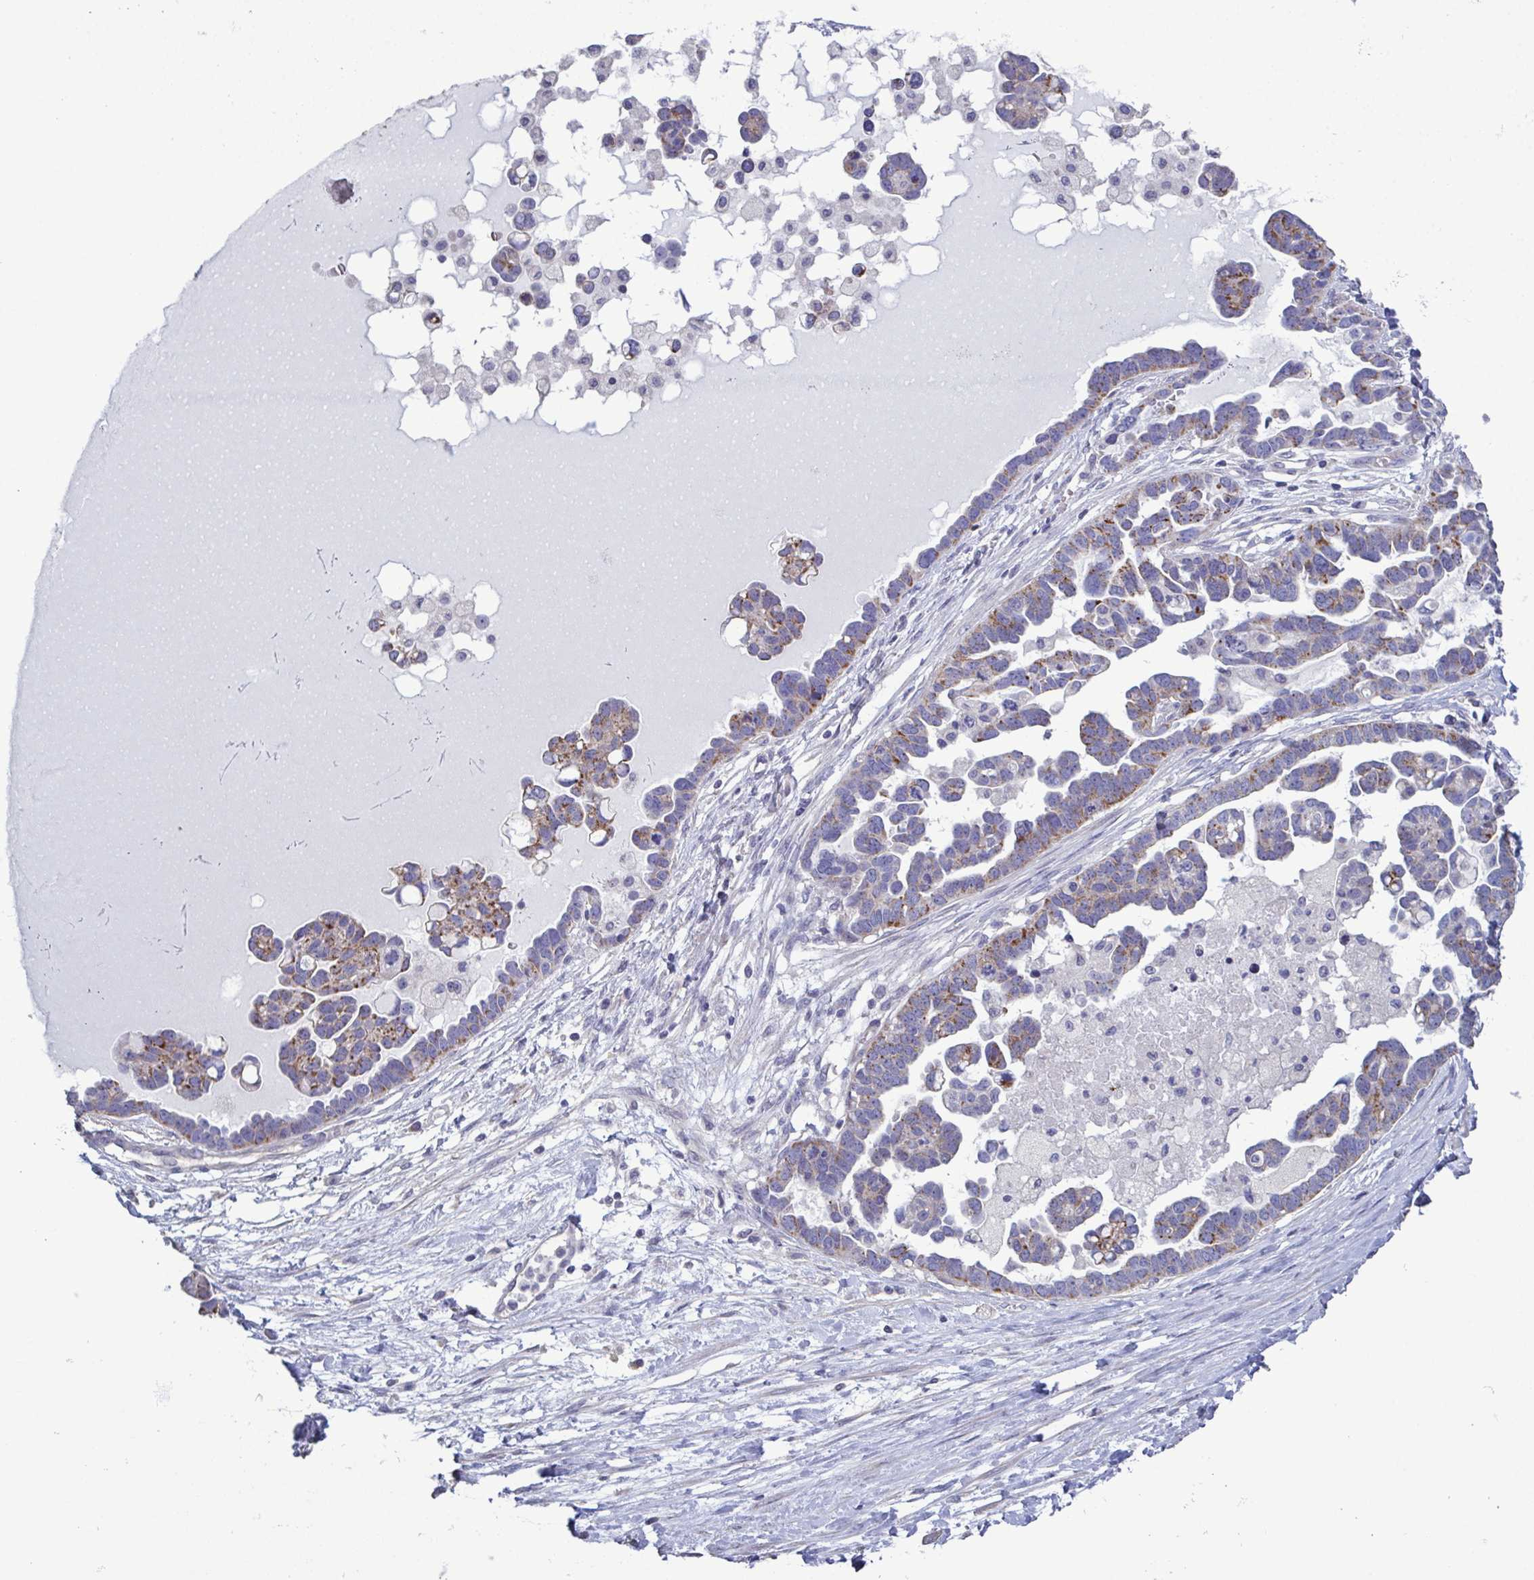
{"staining": {"intensity": "moderate", "quantity": "25%-75%", "location": "cytoplasmic/membranous"}, "tissue": "ovarian cancer", "cell_type": "Tumor cells", "image_type": "cancer", "snomed": [{"axis": "morphology", "description": "Cystadenocarcinoma, serous, NOS"}, {"axis": "topography", "description": "Ovary"}], "caption": "Serous cystadenocarcinoma (ovarian) stained with a brown dye shows moderate cytoplasmic/membranous positive staining in approximately 25%-75% of tumor cells.", "gene": "GLDC", "patient": {"sex": "female", "age": 54}}